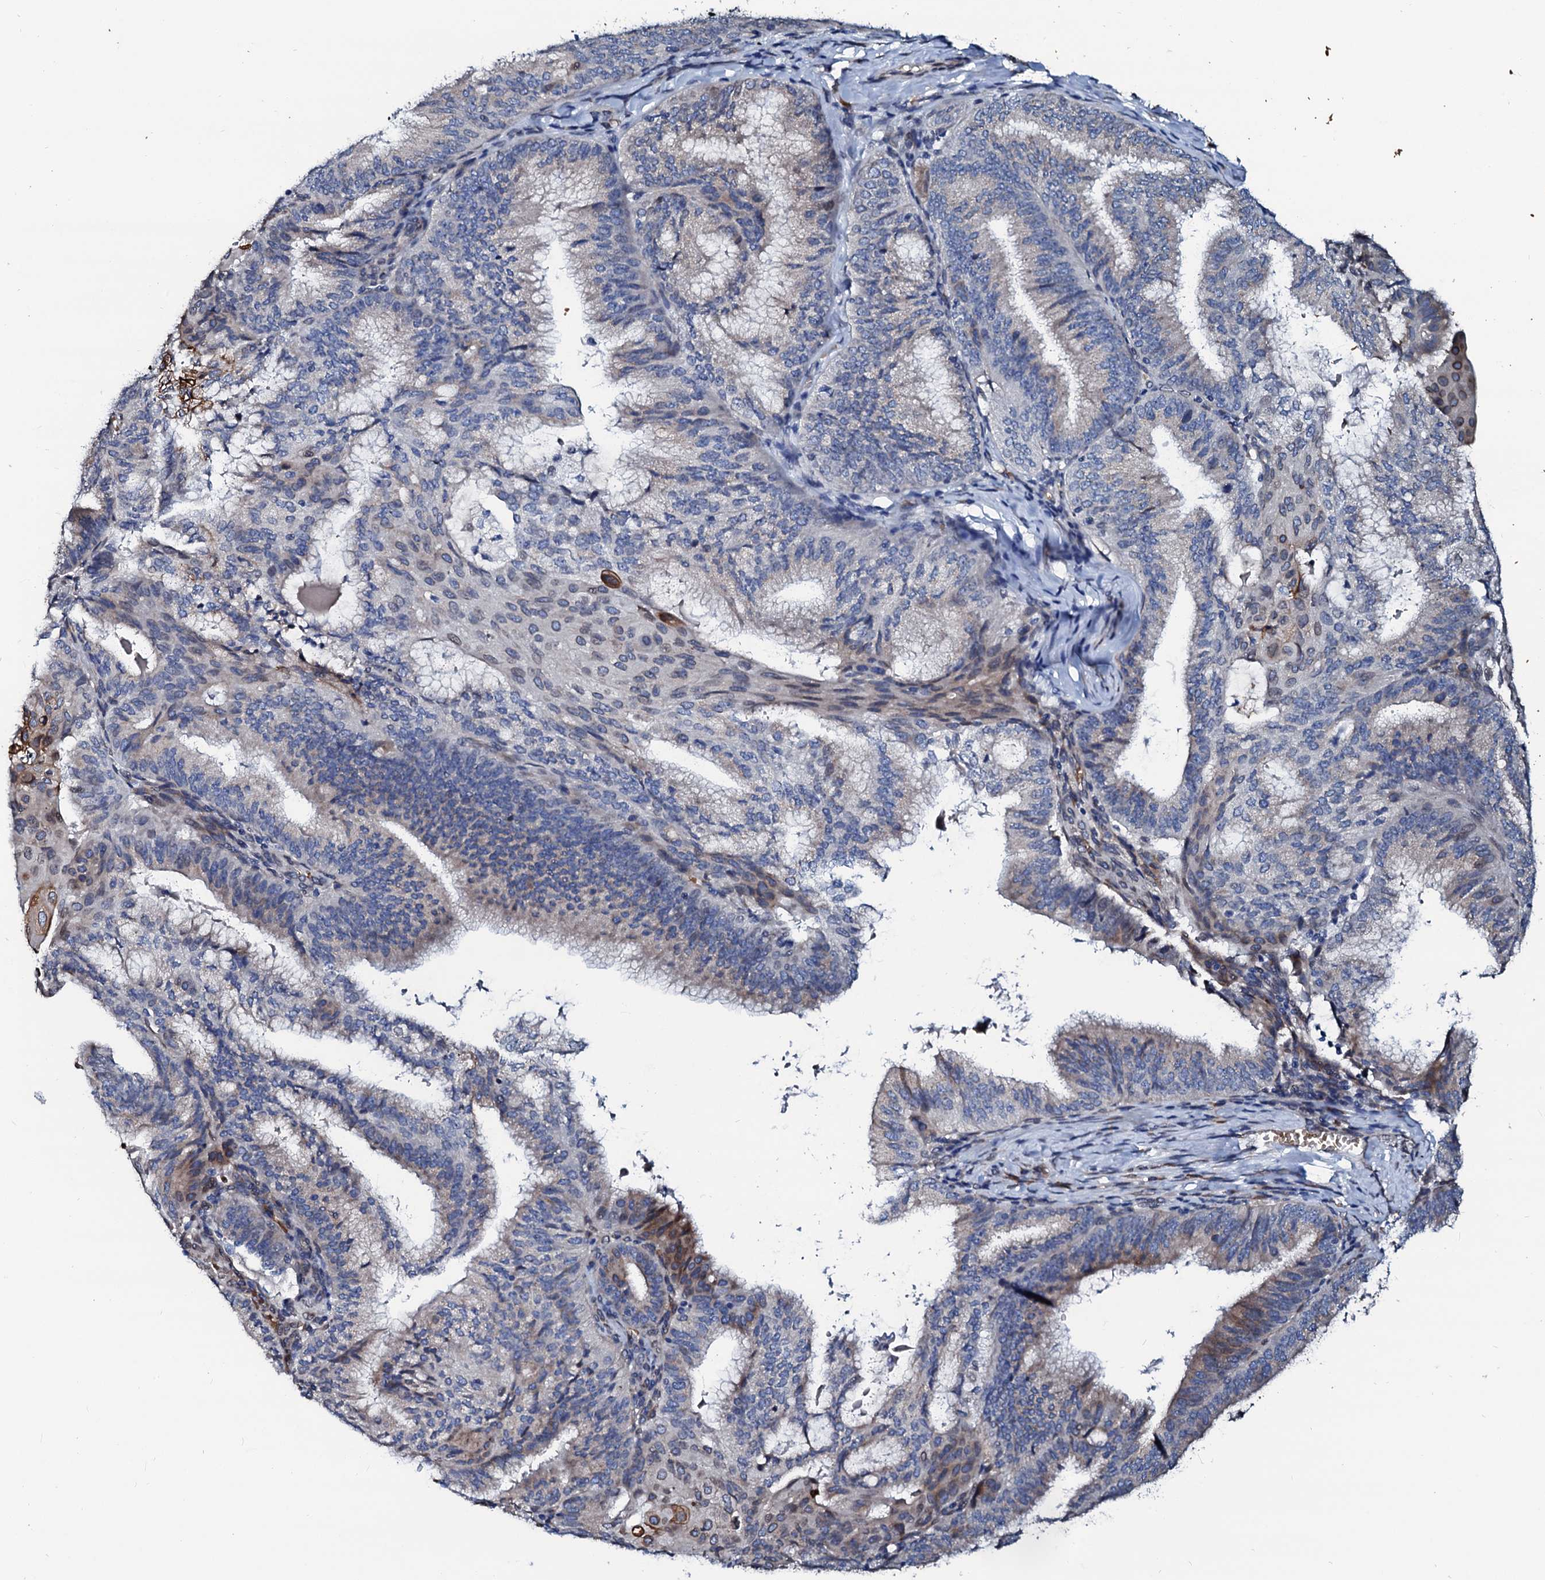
{"staining": {"intensity": "moderate", "quantity": "<25%", "location": "cytoplasmic/membranous"}, "tissue": "endometrial cancer", "cell_type": "Tumor cells", "image_type": "cancer", "snomed": [{"axis": "morphology", "description": "Adenocarcinoma, NOS"}, {"axis": "topography", "description": "Endometrium"}], "caption": "An image of human endometrial cancer (adenocarcinoma) stained for a protein displays moderate cytoplasmic/membranous brown staining in tumor cells.", "gene": "NRP2", "patient": {"sex": "female", "age": 49}}